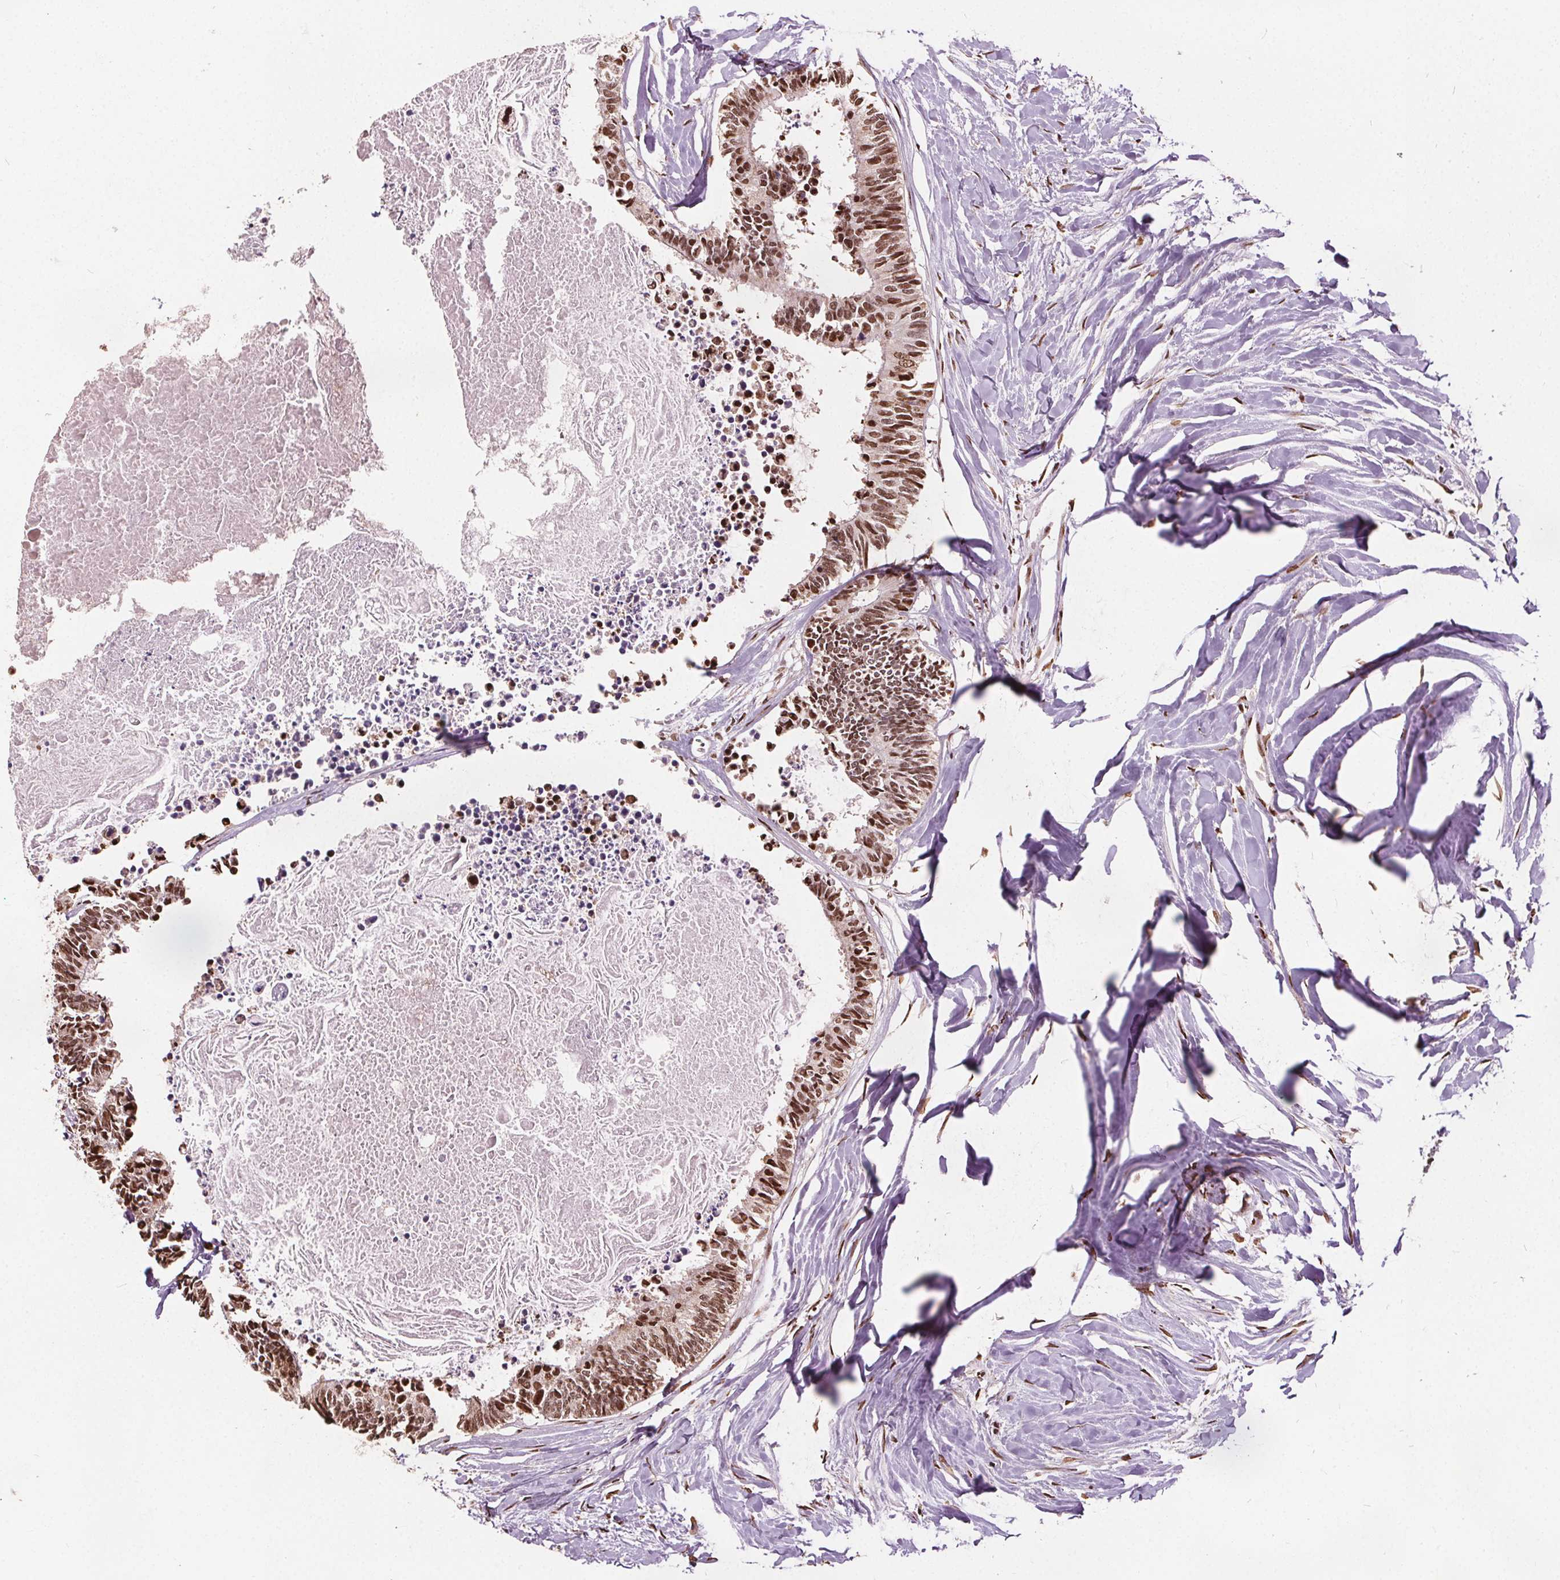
{"staining": {"intensity": "moderate", "quantity": ">75%", "location": "nuclear"}, "tissue": "colorectal cancer", "cell_type": "Tumor cells", "image_type": "cancer", "snomed": [{"axis": "morphology", "description": "Adenocarcinoma, NOS"}, {"axis": "topography", "description": "Colon"}, {"axis": "topography", "description": "Rectum"}], "caption": "Adenocarcinoma (colorectal) tissue displays moderate nuclear expression in about >75% of tumor cells Using DAB (brown) and hematoxylin (blue) stains, captured at high magnification using brightfield microscopy.", "gene": "ISLR2", "patient": {"sex": "male", "age": 57}}